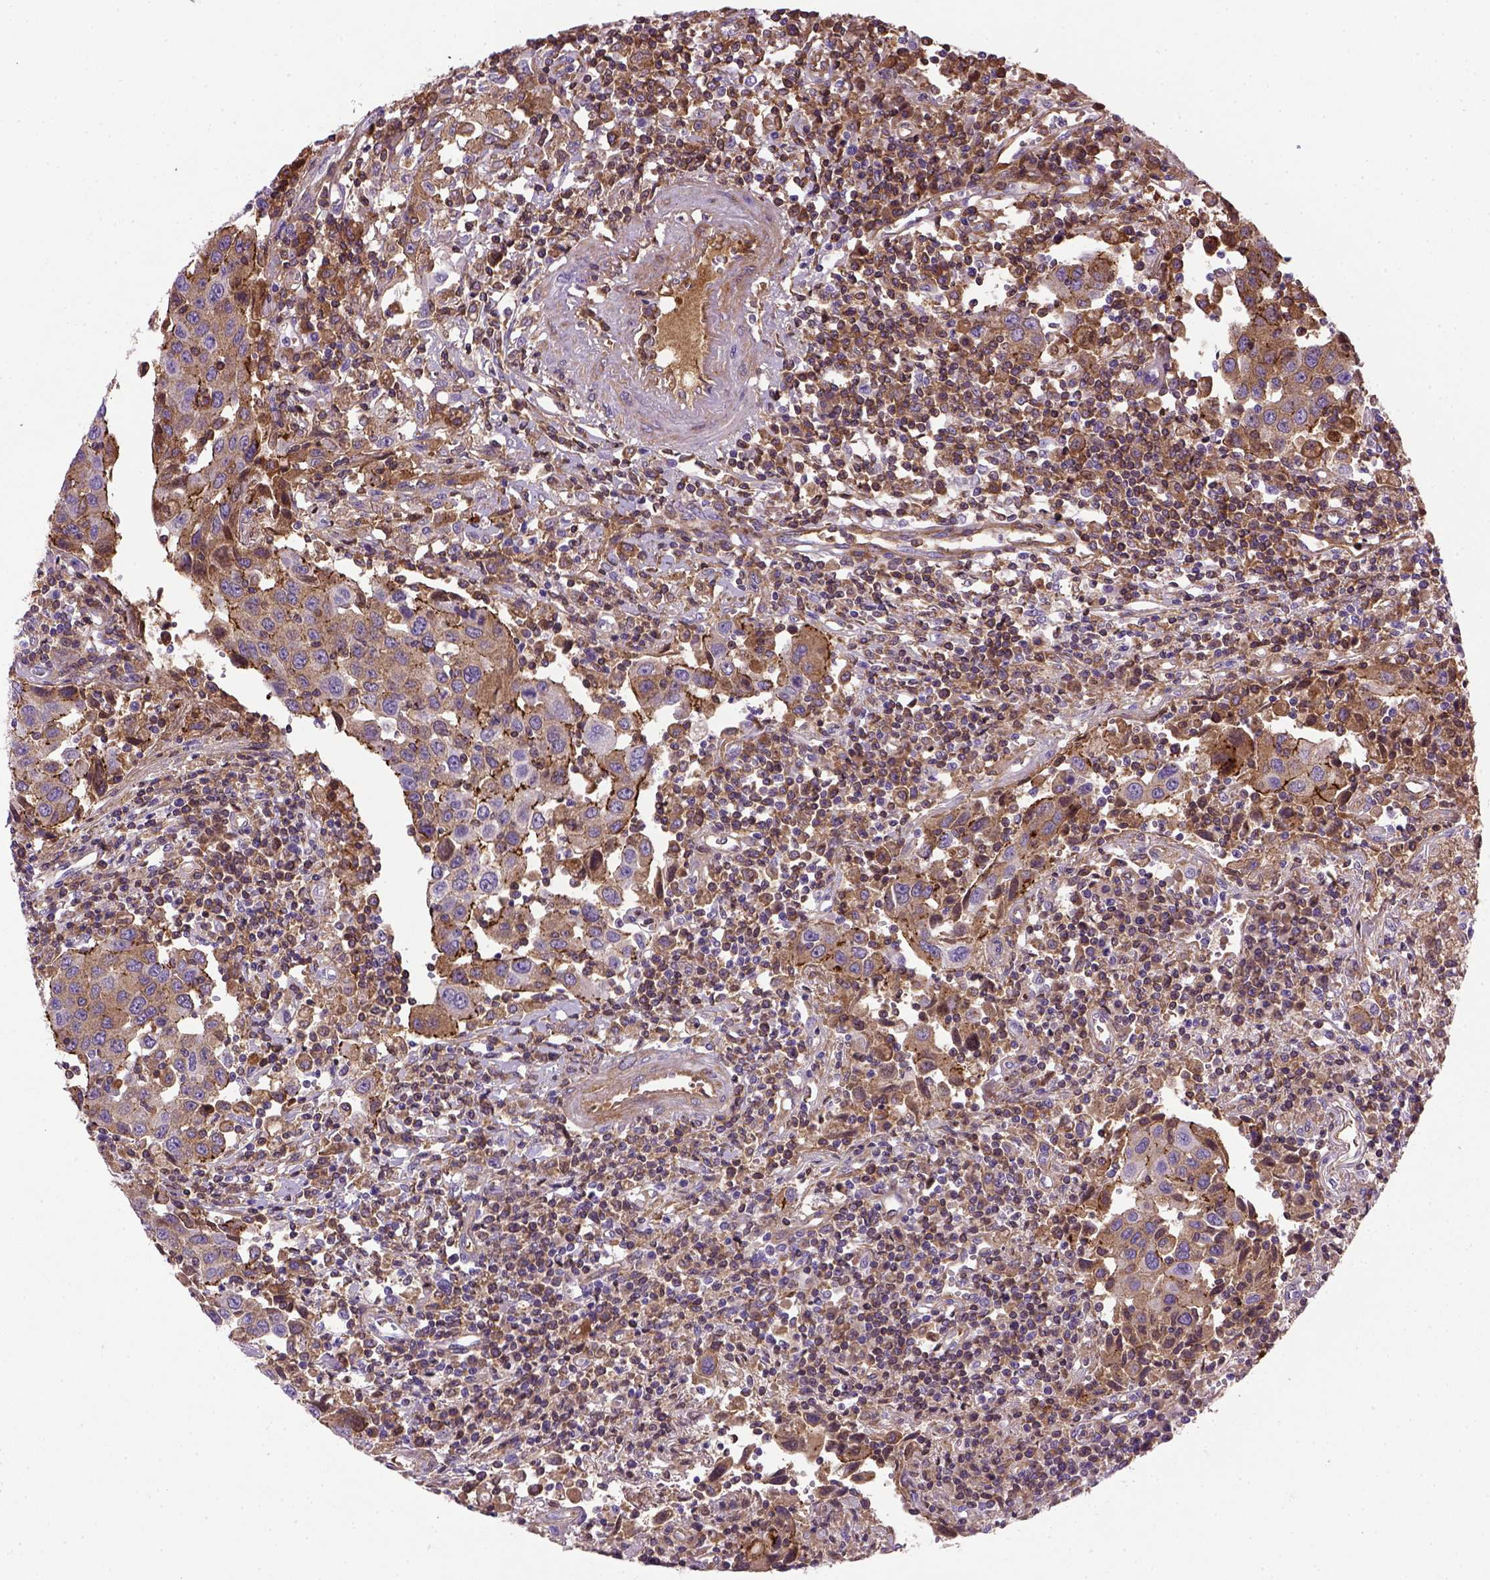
{"staining": {"intensity": "moderate", "quantity": ">75%", "location": "cytoplasmic/membranous"}, "tissue": "urothelial cancer", "cell_type": "Tumor cells", "image_type": "cancer", "snomed": [{"axis": "morphology", "description": "Urothelial carcinoma, High grade"}, {"axis": "topography", "description": "Urinary bladder"}], "caption": "Protein expression by immunohistochemistry shows moderate cytoplasmic/membranous staining in approximately >75% of tumor cells in urothelial cancer. Nuclei are stained in blue.", "gene": "CDH1", "patient": {"sex": "female", "age": 85}}